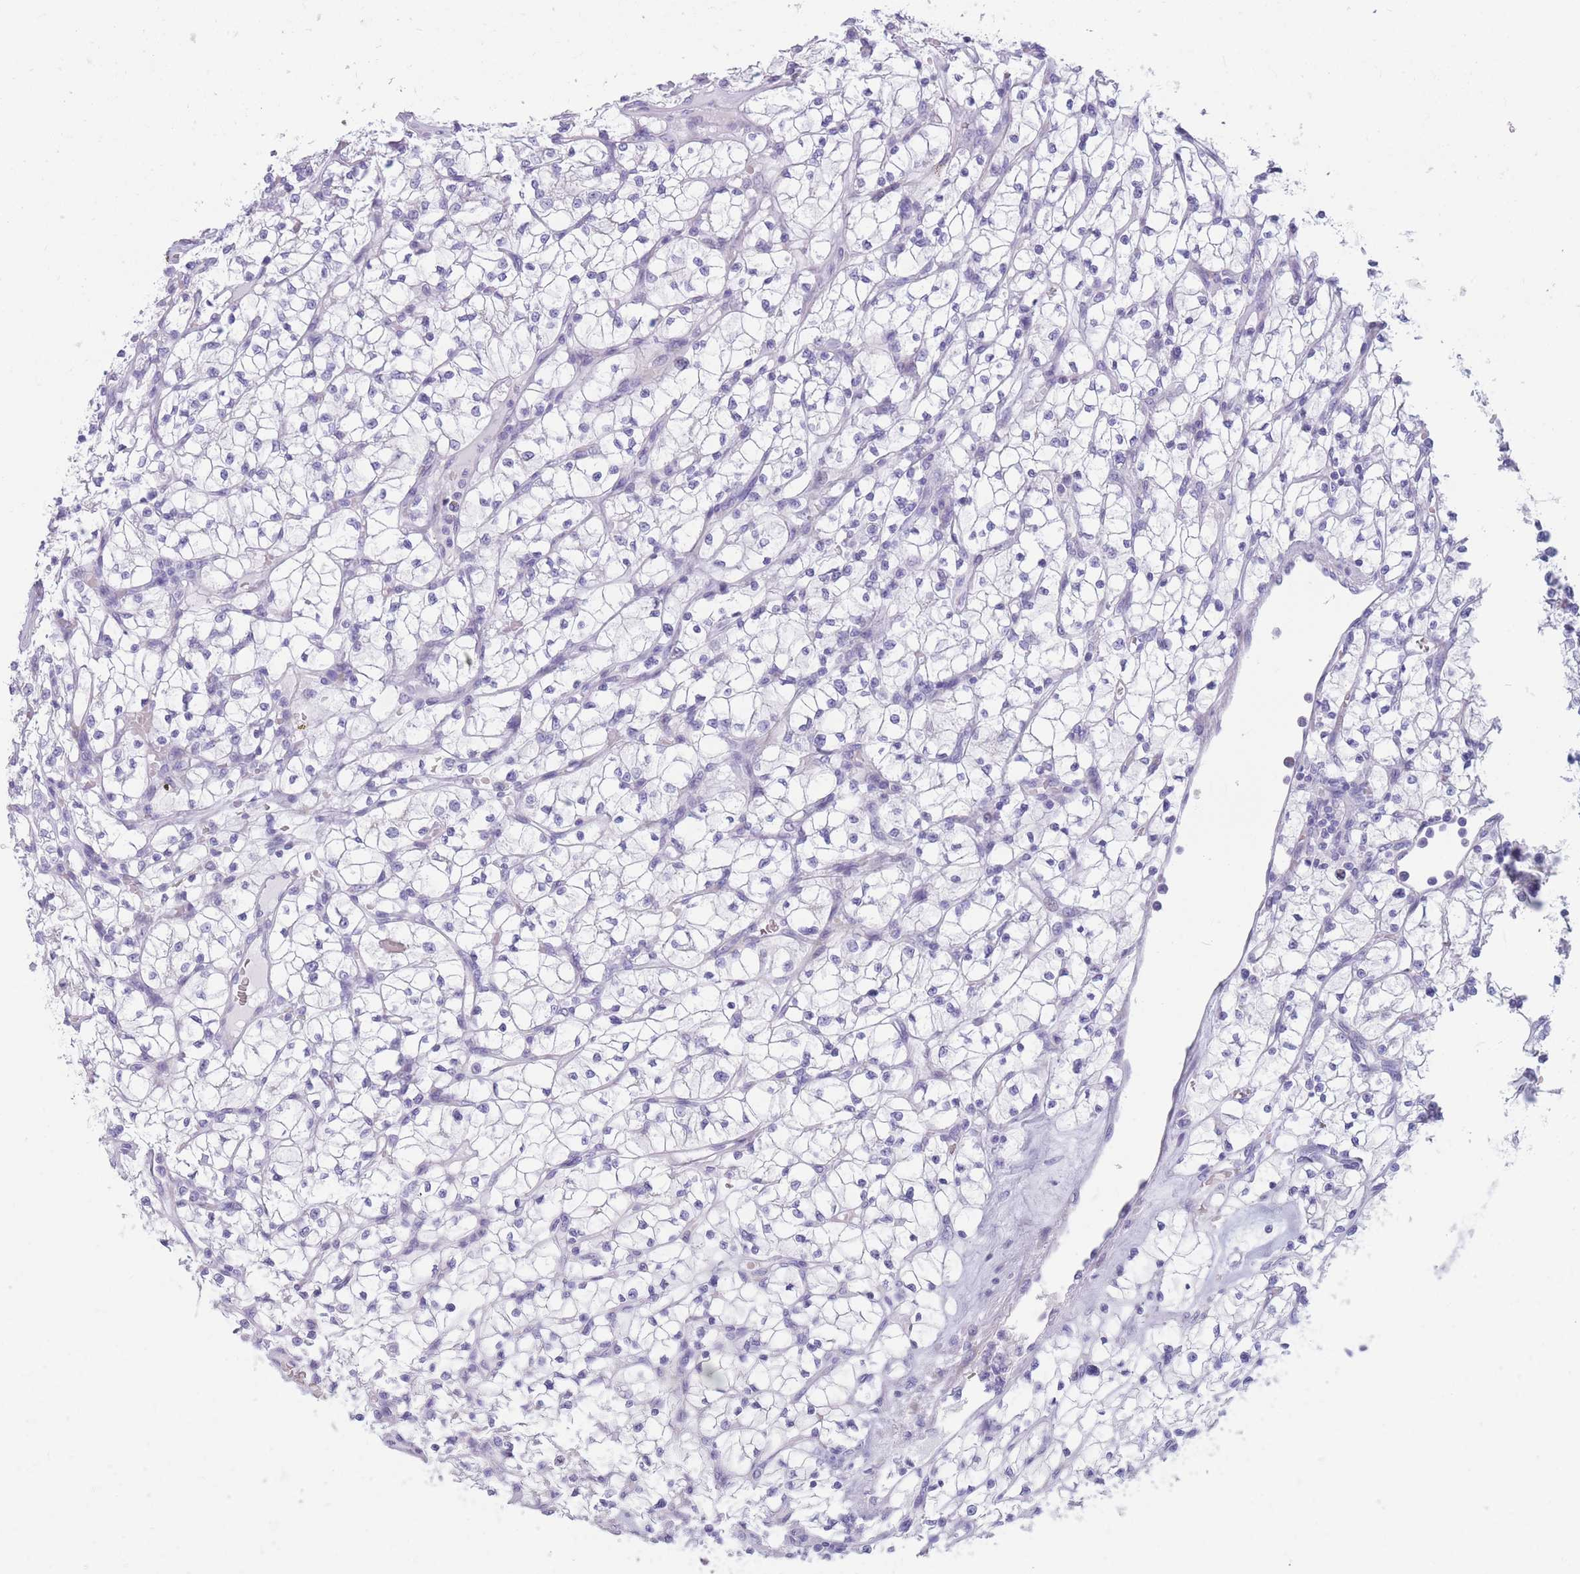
{"staining": {"intensity": "negative", "quantity": "none", "location": "none"}, "tissue": "renal cancer", "cell_type": "Tumor cells", "image_type": "cancer", "snomed": [{"axis": "morphology", "description": "Adenocarcinoma, NOS"}, {"axis": "topography", "description": "Kidney"}], "caption": "Immunohistochemistry of renal adenocarcinoma shows no positivity in tumor cells. (IHC, brightfield microscopy, high magnification).", "gene": "COL27A1", "patient": {"sex": "female", "age": 64}}